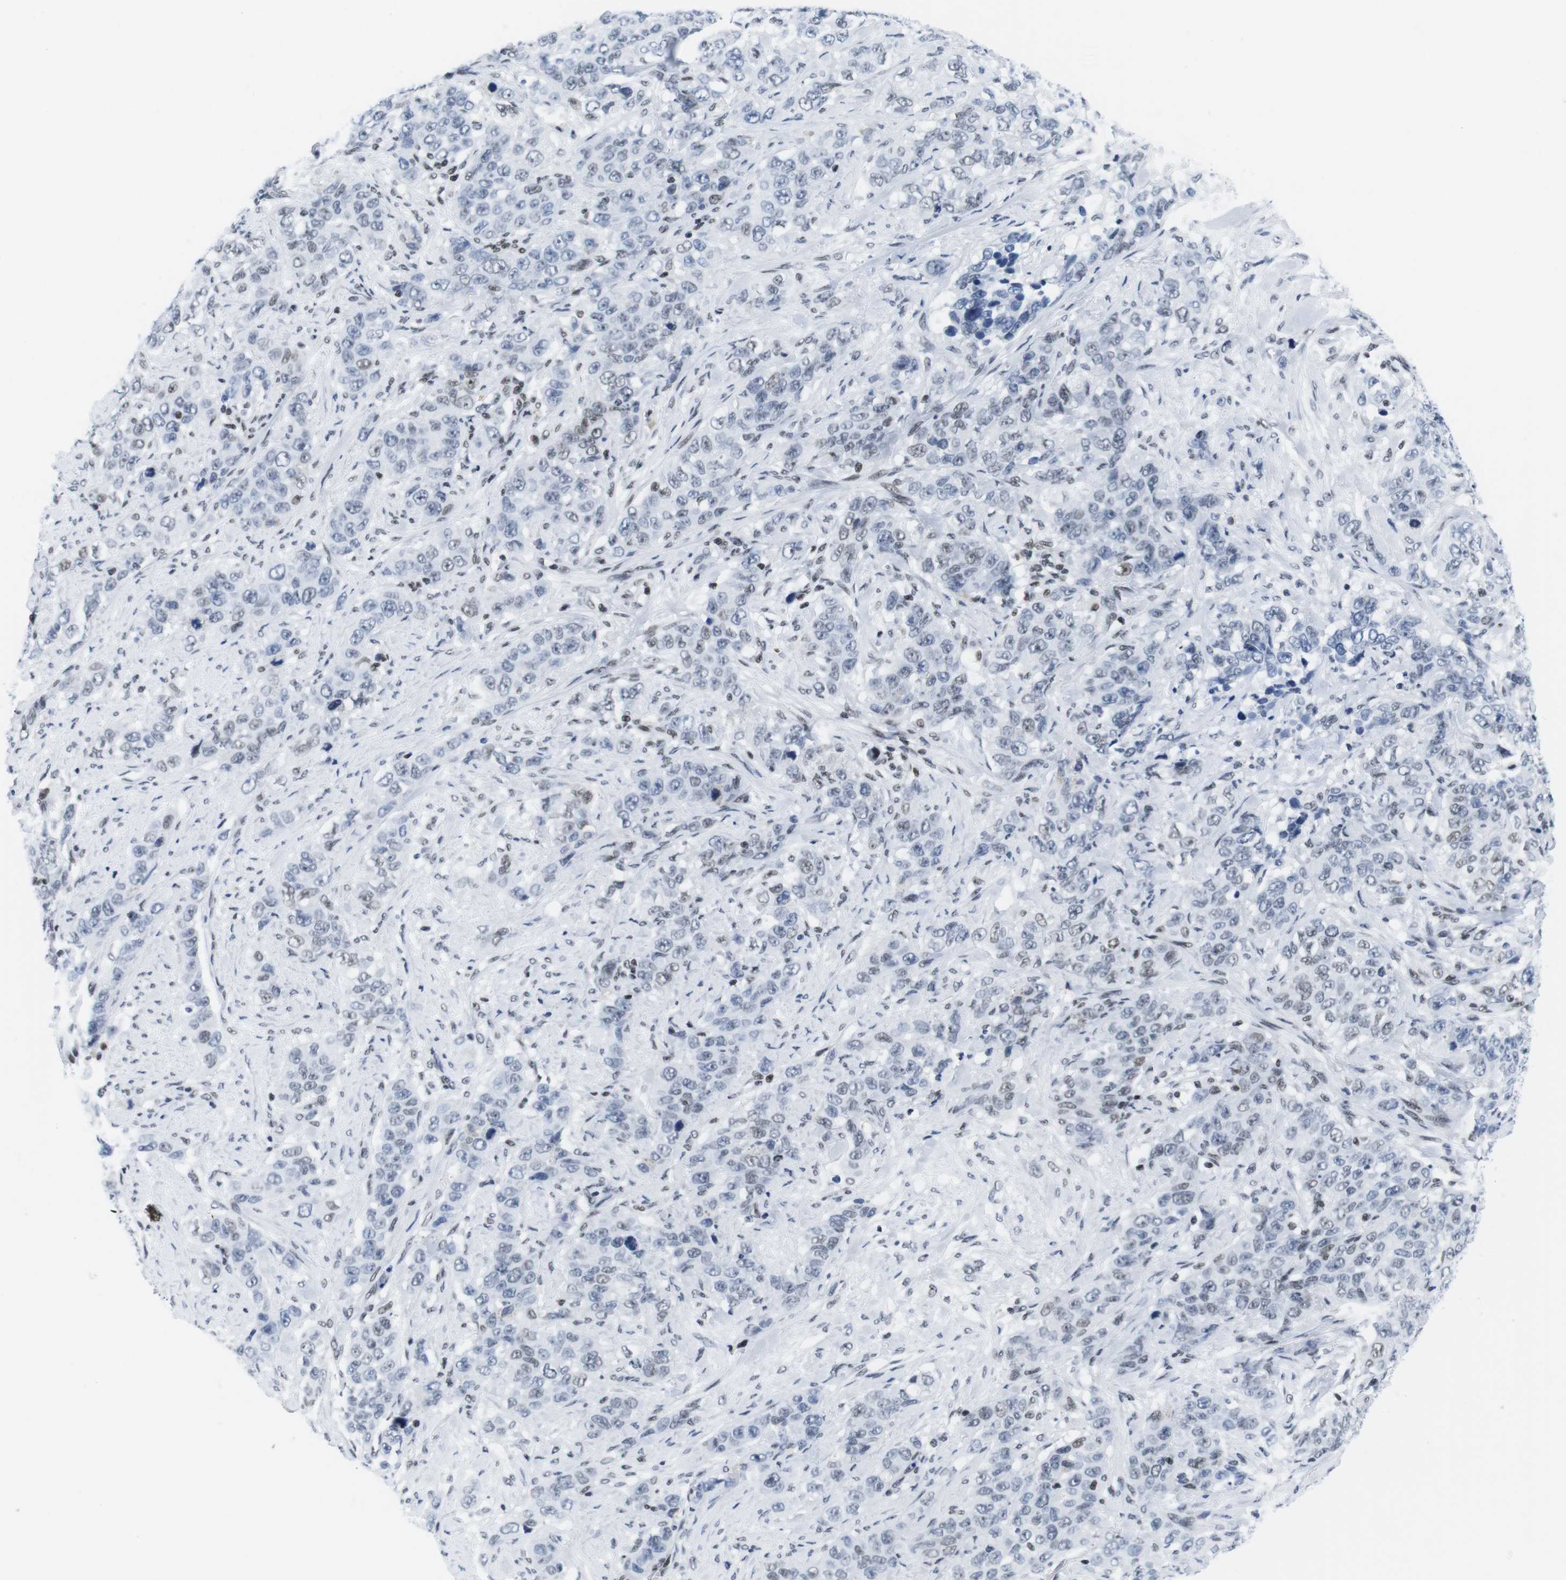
{"staining": {"intensity": "weak", "quantity": "<25%", "location": "nuclear"}, "tissue": "stomach cancer", "cell_type": "Tumor cells", "image_type": "cancer", "snomed": [{"axis": "morphology", "description": "Adenocarcinoma, NOS"}, {"axis": "topography", "description": "Stomach"}], "caption": "High power microscopy photomicrograph of an IHC photomicrograph of stomach cancer, revealing no significant expression in tumor cells.", "gene": "IFI16", "patient": {"sex": "male", "age": 48}}